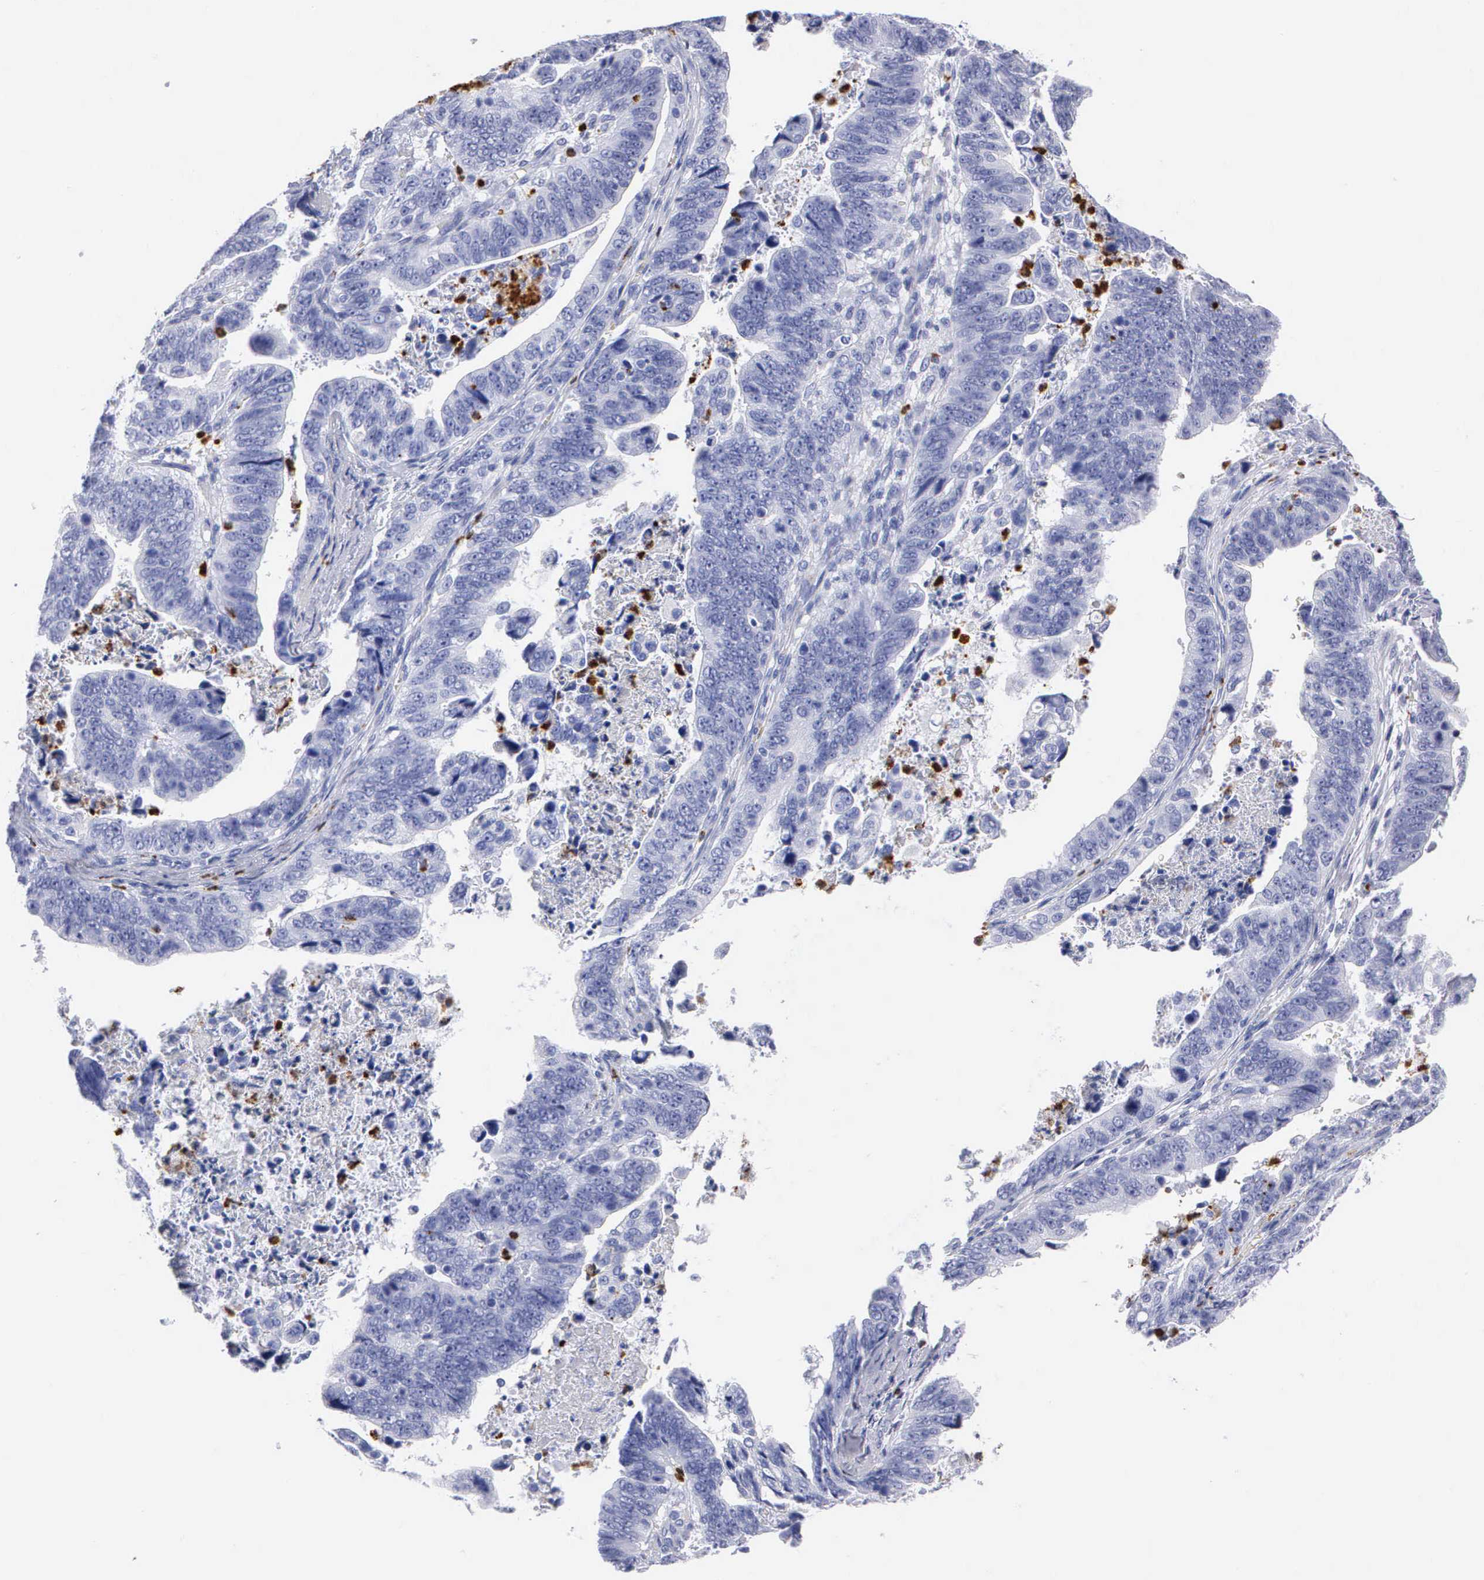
{"staining": {"intensity": "negative", "quantity": "none", "location": "none"}, "tissue": "stomach cancer", "cell_type": "Tumor cells", "image_type": "cancer", "snomed": [{"axis": "morphology", "description": "Adenocarcinoma, NOS"}, {"axis": "topography", "description": "Stomach, upper"}], "caption": "Adenocarcinoma (stomach) stained for a protein using IHC exhibits no staining tumor cells.", "gene": "CTSG", "patient": {"sex": "female", "age": 50}}